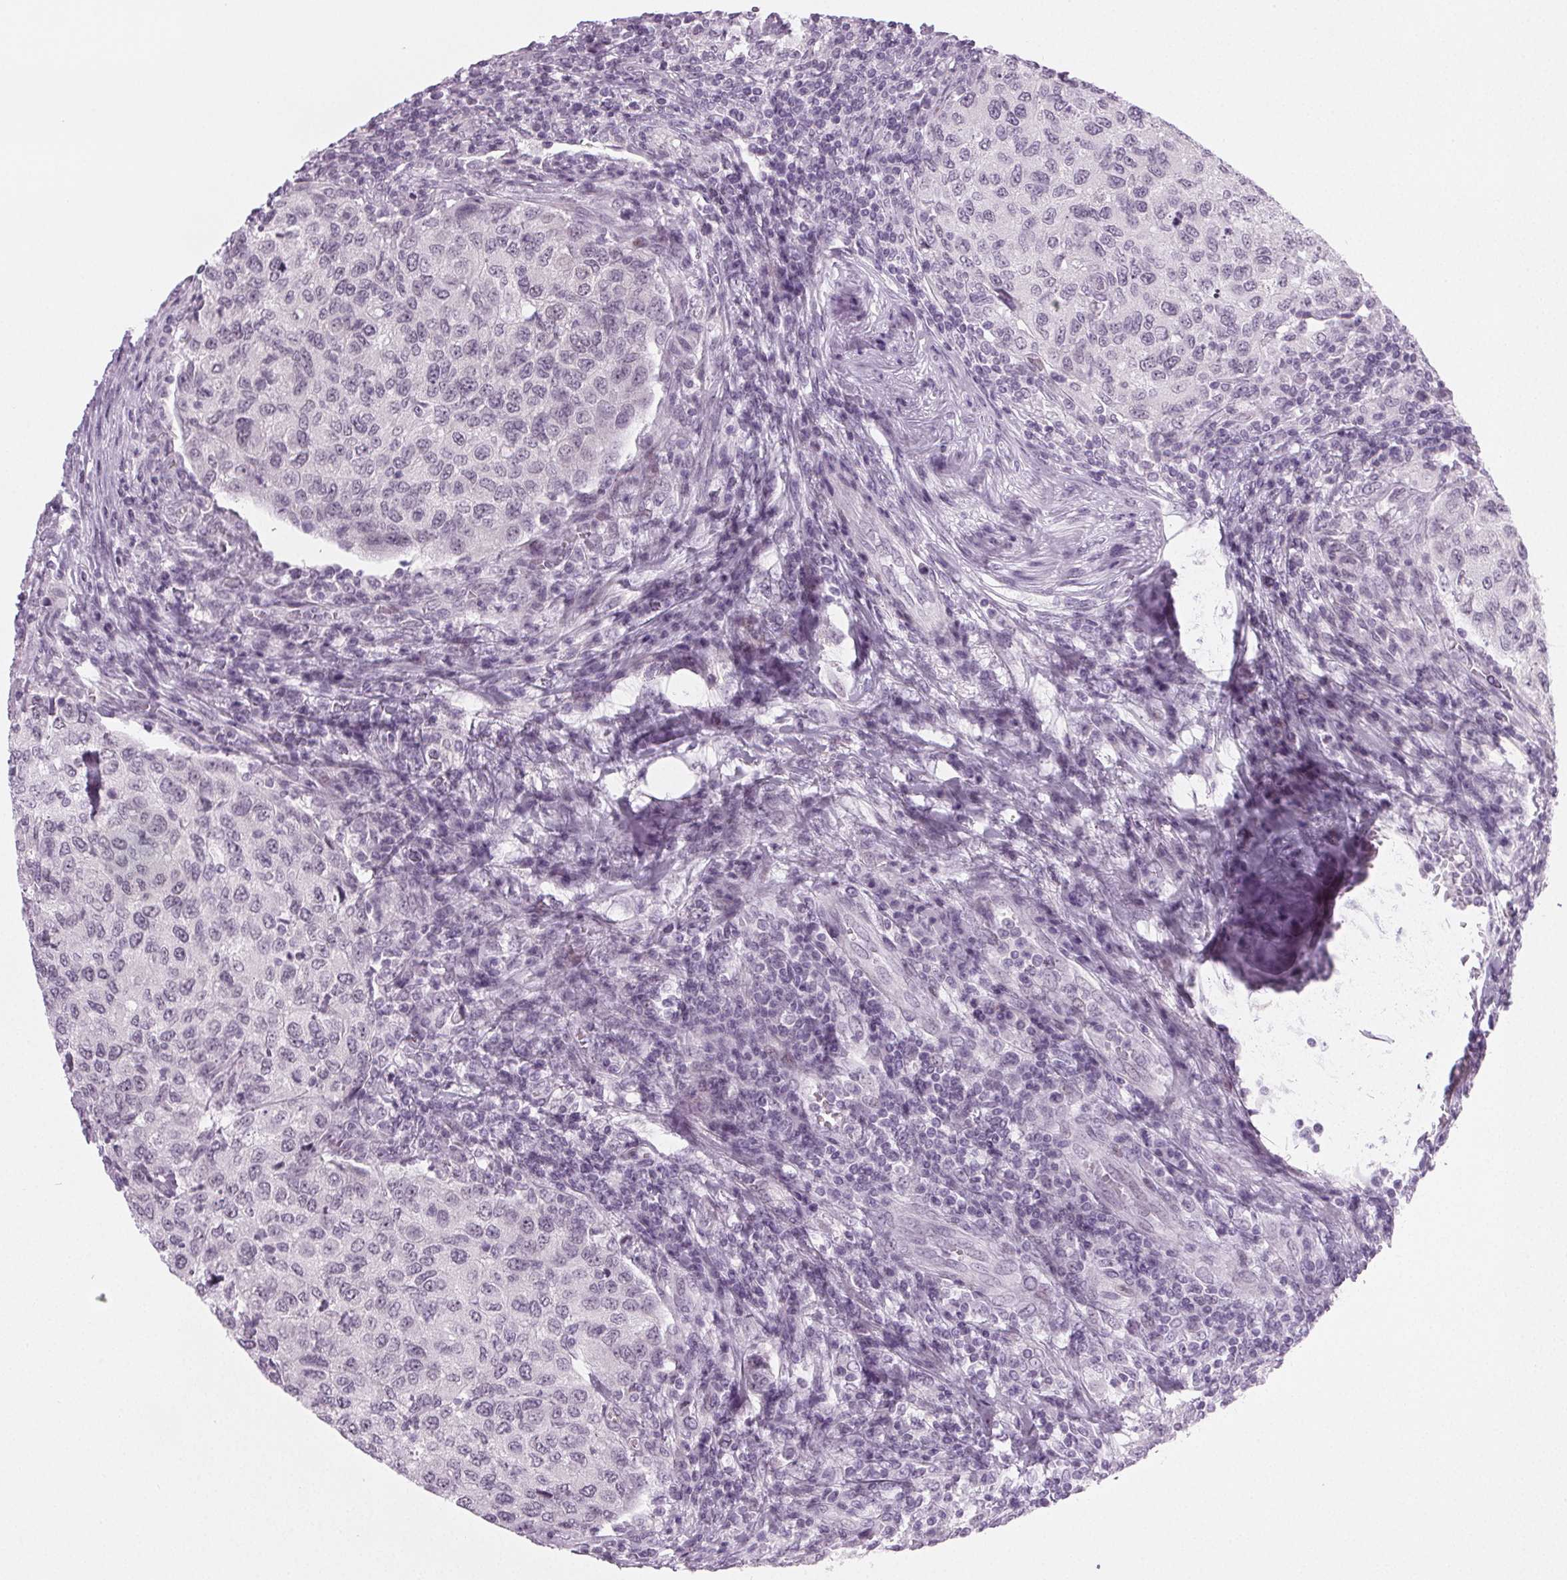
{"staining": {"intensity": "negative", "quantity": "none", "location": "none"}, "tissue": "urothelial cancer", "cell_type": "Tumor cells", "image_type": "cancer", "snomed": [{"axis": "morphology", "description": "Urothelial carcinoma, High grade"}, {"axis": "topography", "description": "Urinary bladder"}], "caption": "A high-resolution image shows immunohistochemistry (IHC) staining of high-grade urothelial carcinoma, which exhibits no significant expression in tumor cells.", "gene": "IGF2BP1", "patient": {"sex": "female", "age": 78}}